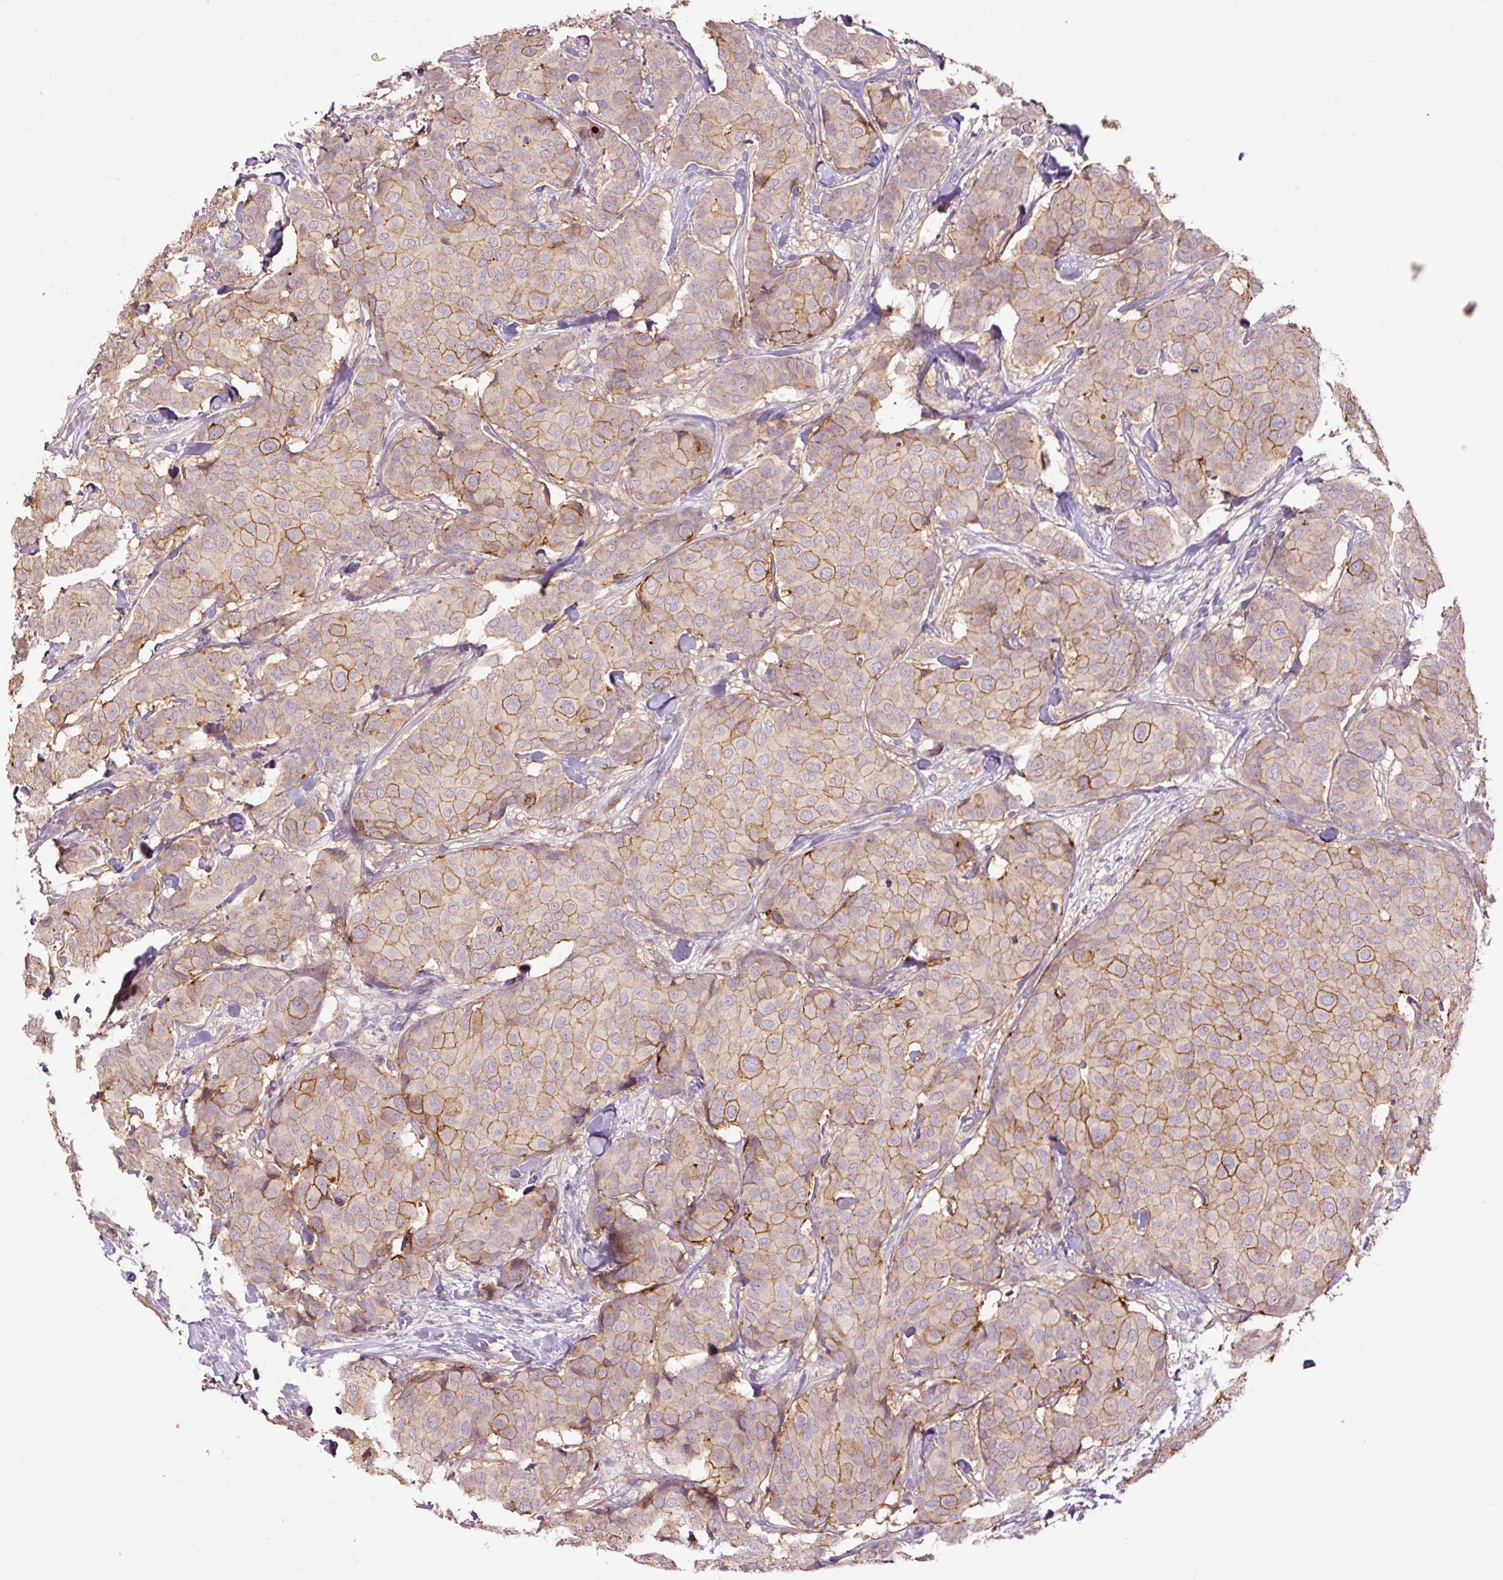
{"staining": {"intensity": "moderate", "quantity": "25%-75%", "location": "cytoplasmic/membranous"}, "tissue": "breast cancer", "cell_type": "Tumor cells", "image_type": "cancer", "snomed": [{"axis": "morphology", "description": "Duct carcinoma"}, {"axis": "topography", "description": "Breast"}], "caption": "Immunohistochemical staining of human breast infiltrating ductal carcinoma shows medium levels of moderate cytoplasmic/membranous positivity in approximately 25%-75% of tumor cells.", "gene": "SLC1A4", "patient": {"sex": "female", "age": 75}}